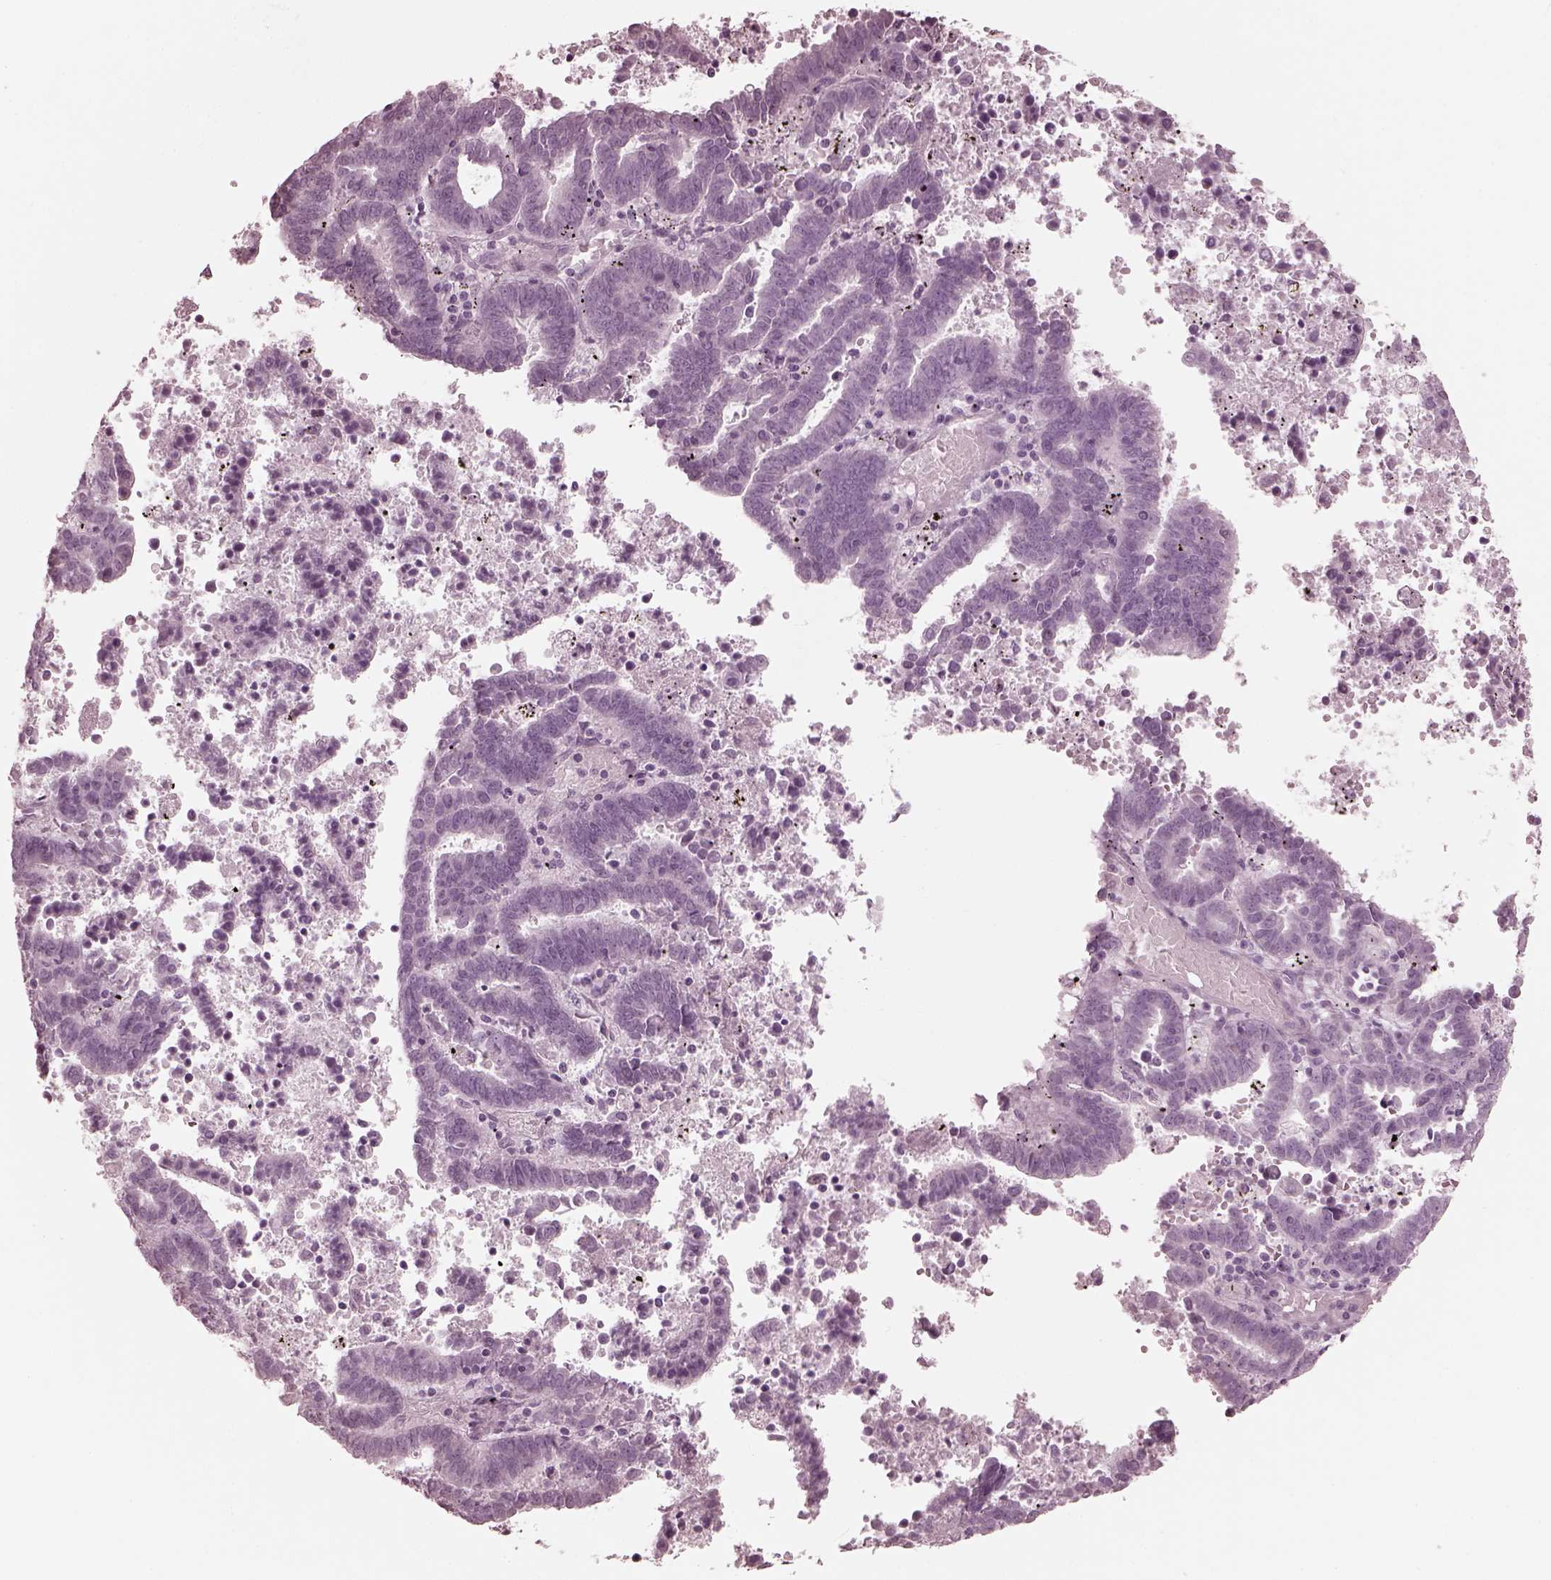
{"staining": {"intensity": "negative", "quantity": "none", "location": "none"}, "tissue": "endometrial cancer", "cell_type": "Tumor cells", "image_type": "cancer", "snomed": [{"axis": "morphology", "description": "Adenocarcinoma, NOS"}, {"axis": "topography", "description": "Uterus"}], "caption": "DAB (3,3'-diaminobenzidine) immunohistochemical staining of adenocarcinoma (endometrial) demonstrates no significant staining in tumor cells. Nuclei are stained in blue.", "gene": "SAXO2", "patient": {"sex": "female", "age": 83}}